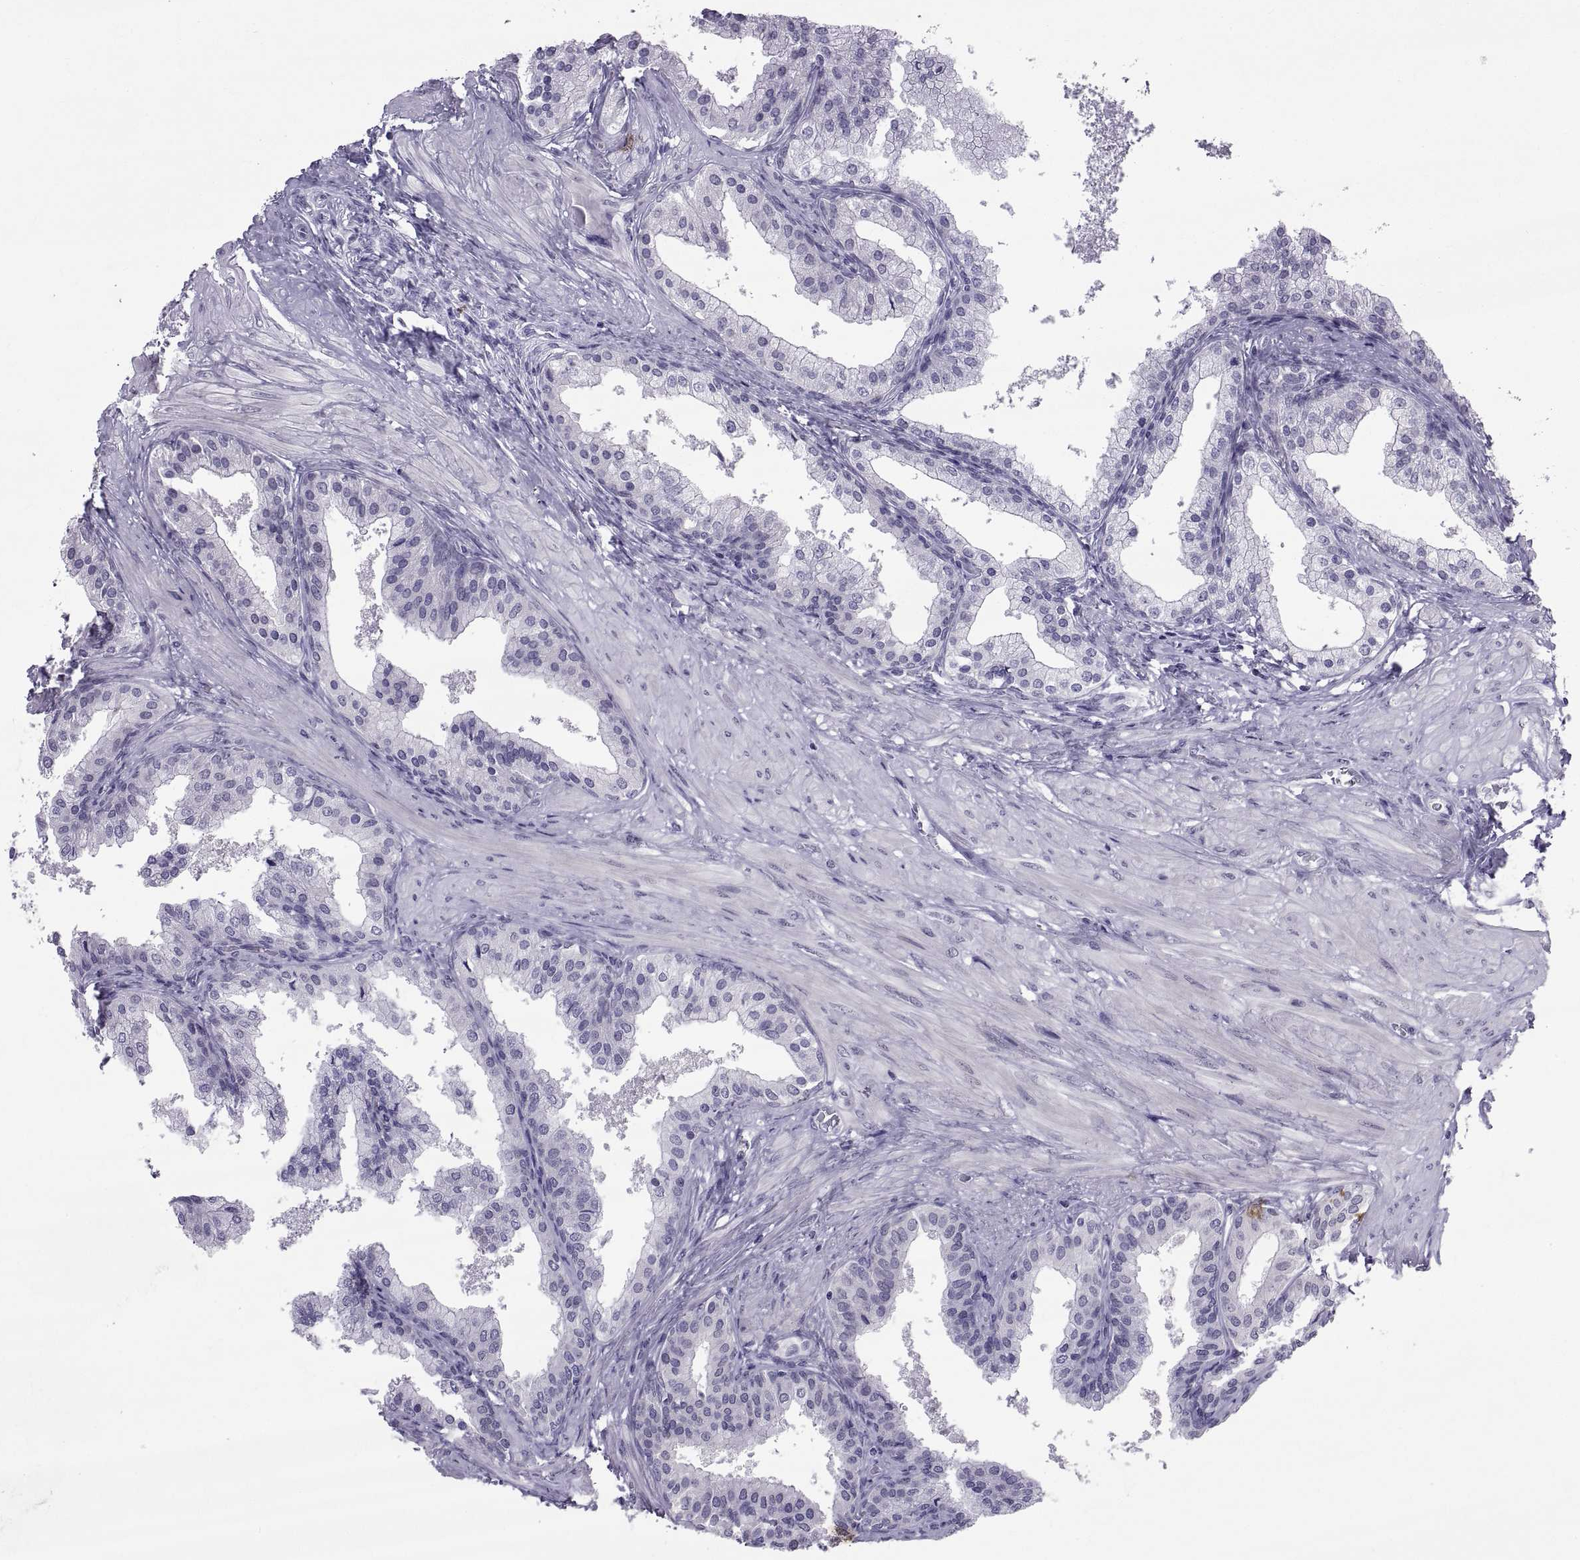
{"staining": {"intensity": "negative", "quantity": "none", "location": "none"}, "tissue": "prostate cancer", "cell_type": "Tumor cells", "image_type": "cancer", "snomed": [{"axis": "morphology", "description": "Adenocarcinoma, Low grade"}, {"axis": "topography", "description": "Prostate"}], "caption": "An image of prostate cancer stained for a protein exhibits no brown staining in tumor cells.", "gene": "KRT77", "patient": {"sex": "male", "age": 56}}